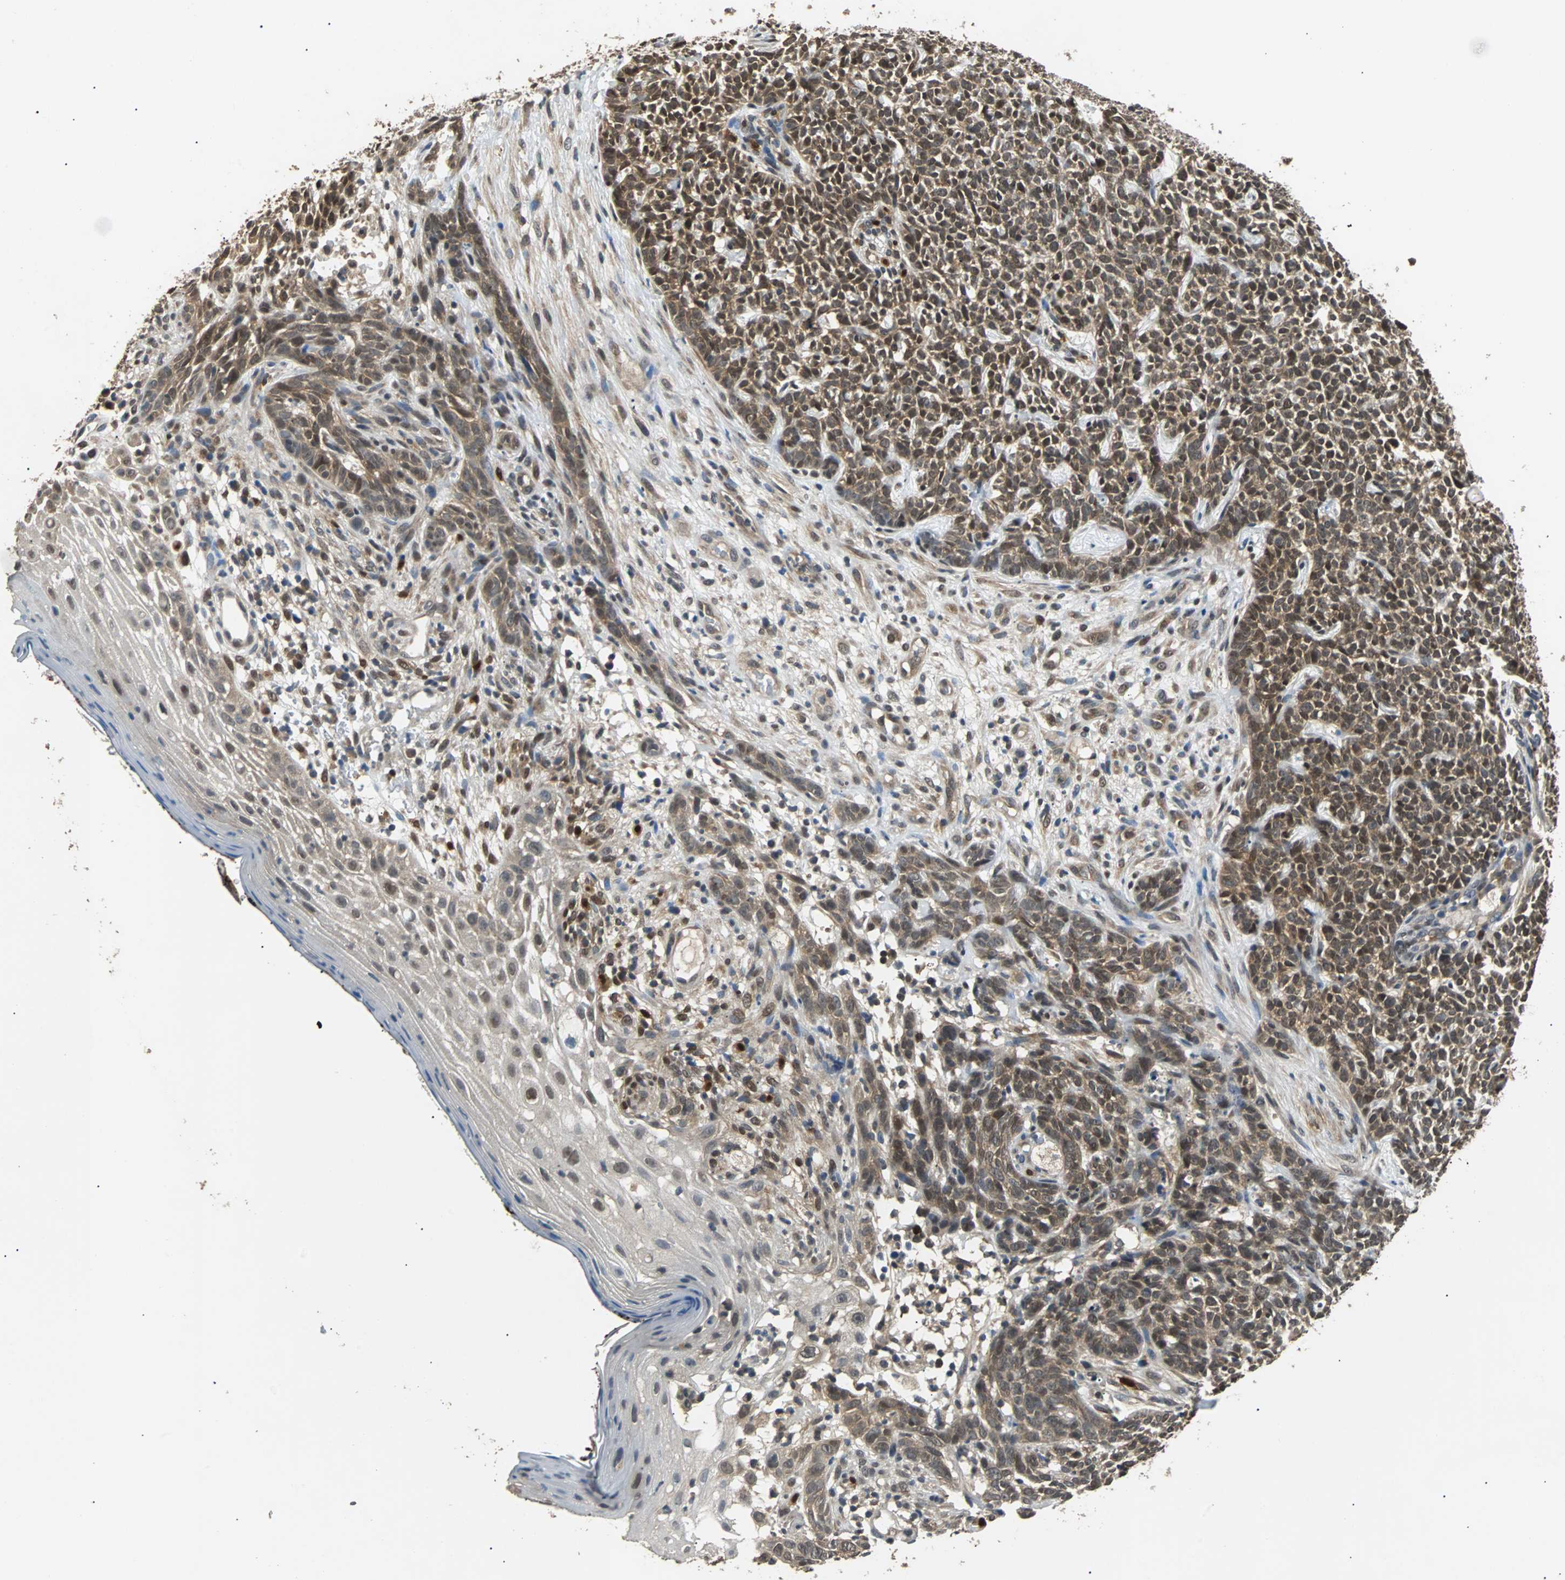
{"staining": {"intensity": "moderate", "quantity": ">75%", "location": "cytoplasmic/membranous,nuclear"}, "tissue": "skin cancer", "cell_type": "Tumor cells", "image_type": "cancer", "snomed": [{"axis": "morphology", "description": "Basal cell carcinoma"}, {"axis": "topography", "description": "Skin"}], "caption": "IHC of human basal cell carcinoma (skin) exhibits medium levels of moderate cytoplasmic/membranous and nuclear expression in approximately >75% of tumor cells.", "gene": "PRDX6", "patient": {"sex": "female", "age": 84}}